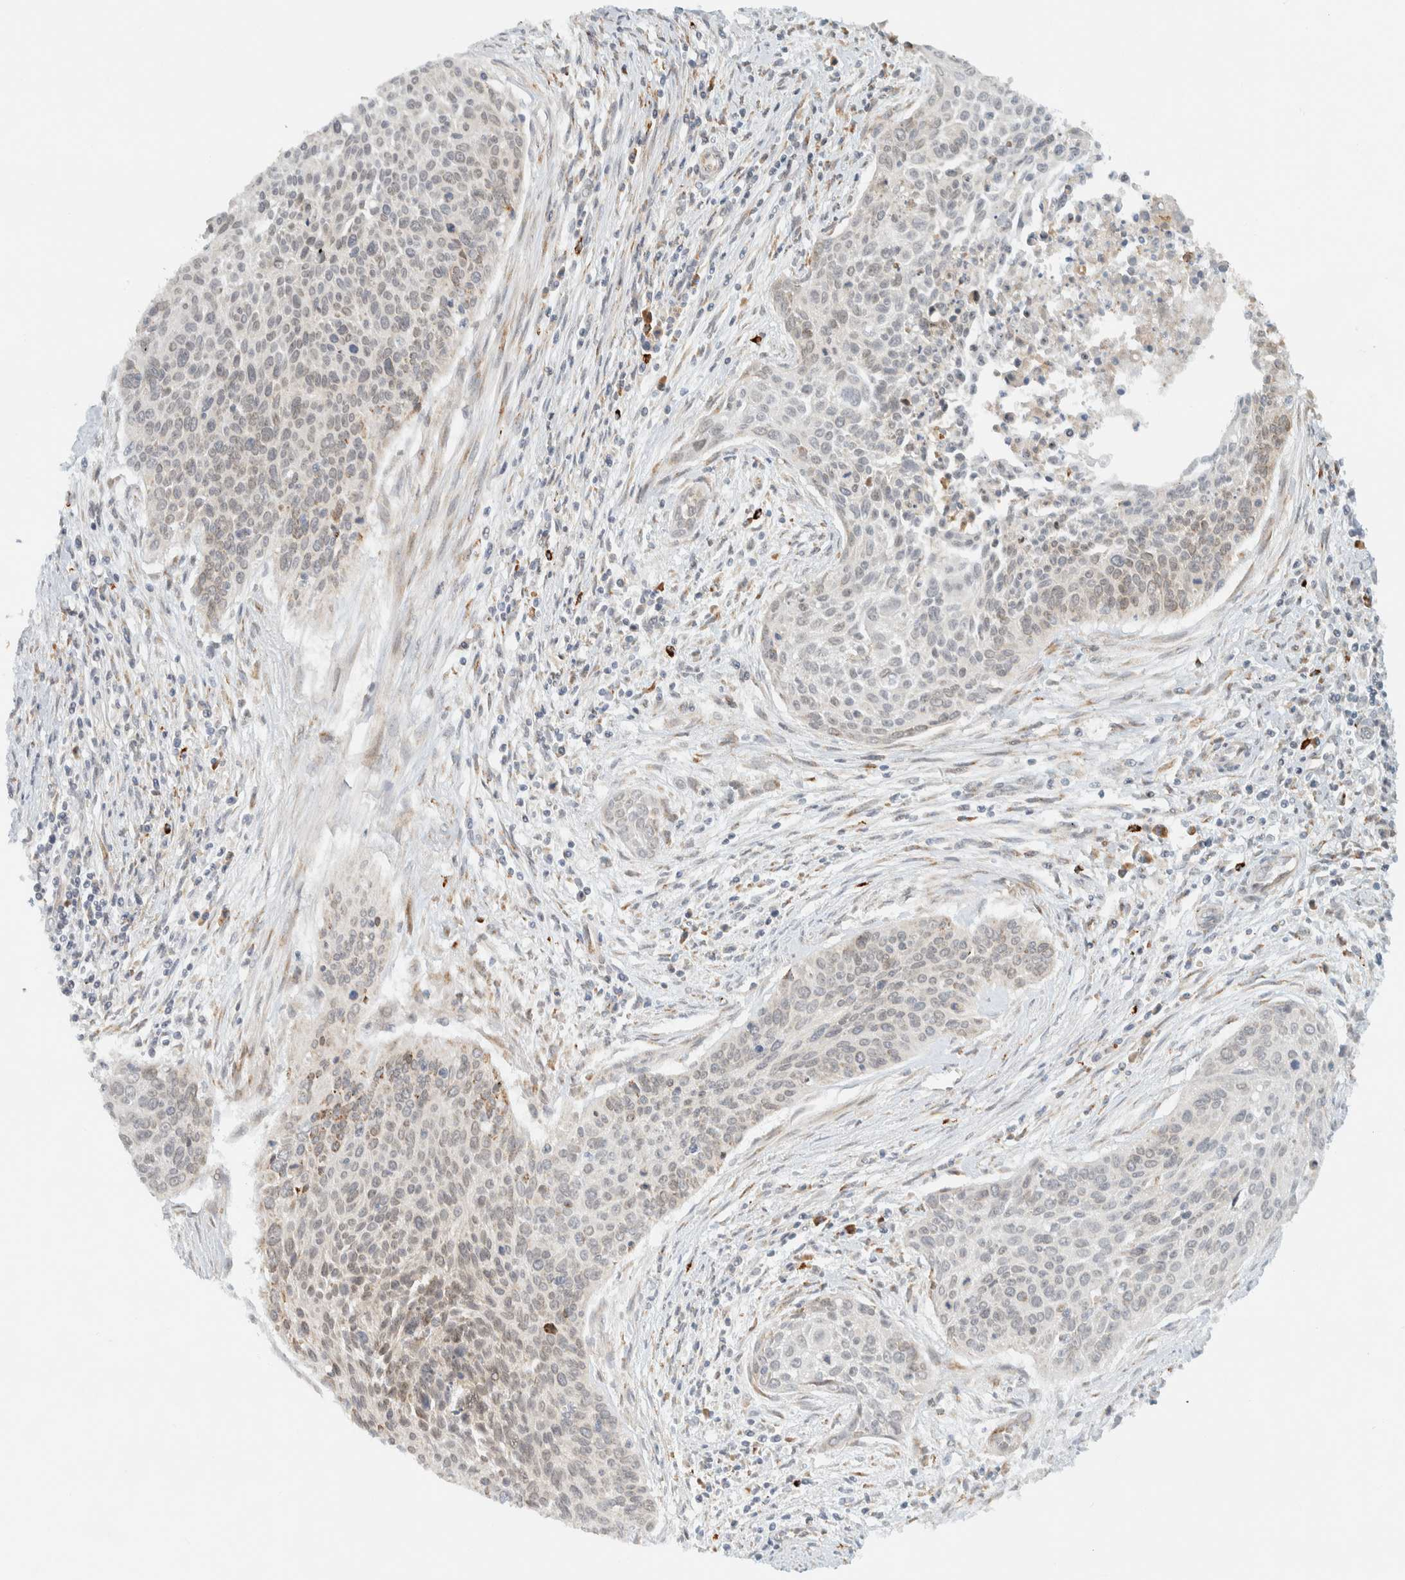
{"staining": {"intensity": "negative", "quantity": "none", "location": "none"}, "tissue": "cervical cancer", "cell_type": "Tumor cells", "image_type": "cancer", "snomed": [{"axis": "morphology", "description": "Squamous cell carcinoma, NOS"}, {"axis": "topography", "description": "Cervix"}], "caption": "A high-resolution image shows IHC staining of cervical cancer (squamous cell carcinoma), which exhibits no significant staining in tumor cells.", "gene": "ITPRID1", "patient": {"sex": "female", "age": 55}}